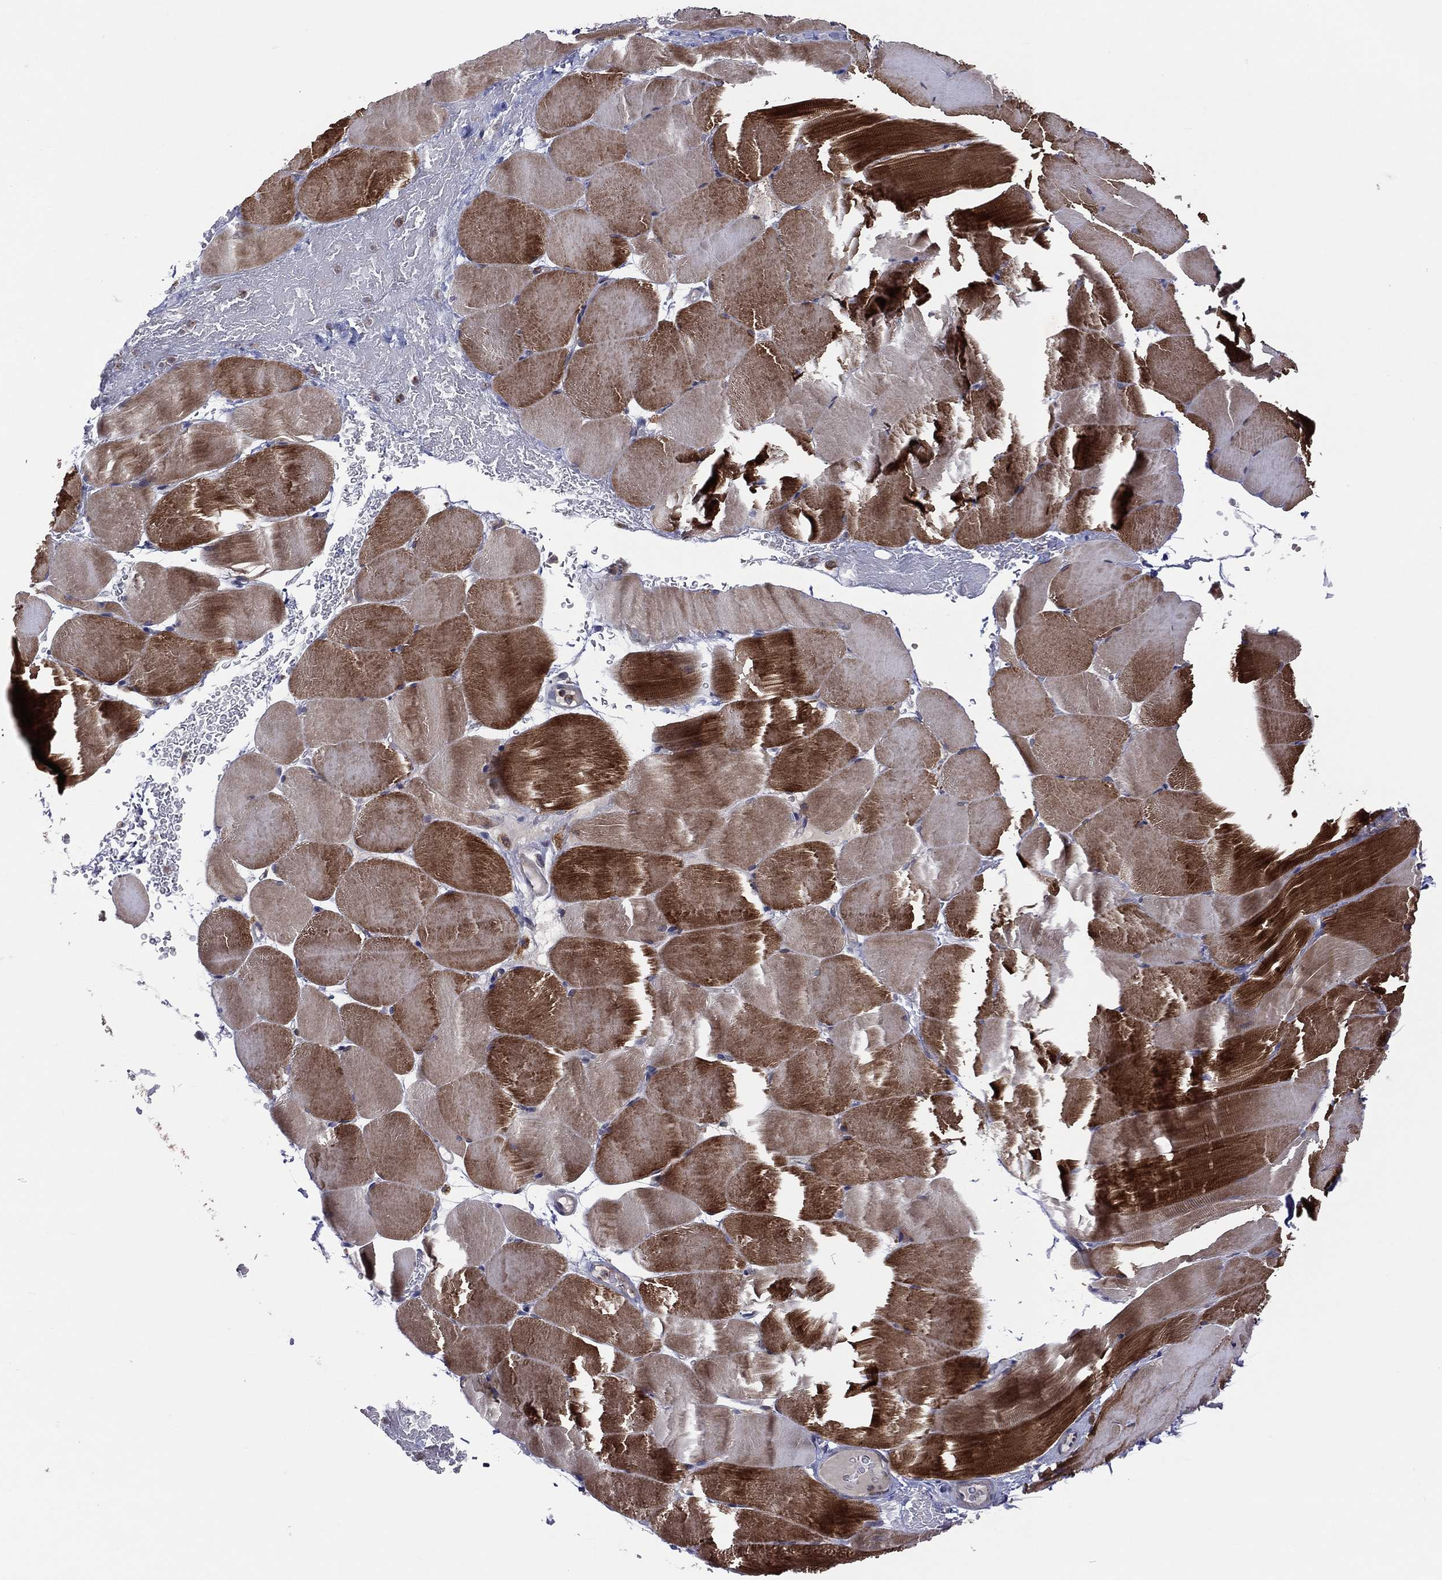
{"staining": {"intensity": "strong", "quantity": "25%-75%", "location": "cytoplasmic/membranous"}, "tissue": "skeletal muscle", "cell_type": "Myocytes", "image_type": "normal", "snomed": [{"axis": "morphology", "description": "Normal tissue, NOS"}, {"axis": "topography", "description": "Skeletal muscle"}], "caption": "The histopathology image reveals immunohistochemical staining of normal skeletal muscle. There is strong cytoplasmic/membranous expression is identified in about 25%-75% of myocytes.", "gene": "STARD3", "patient": {"sex": "female", "age": 37}}